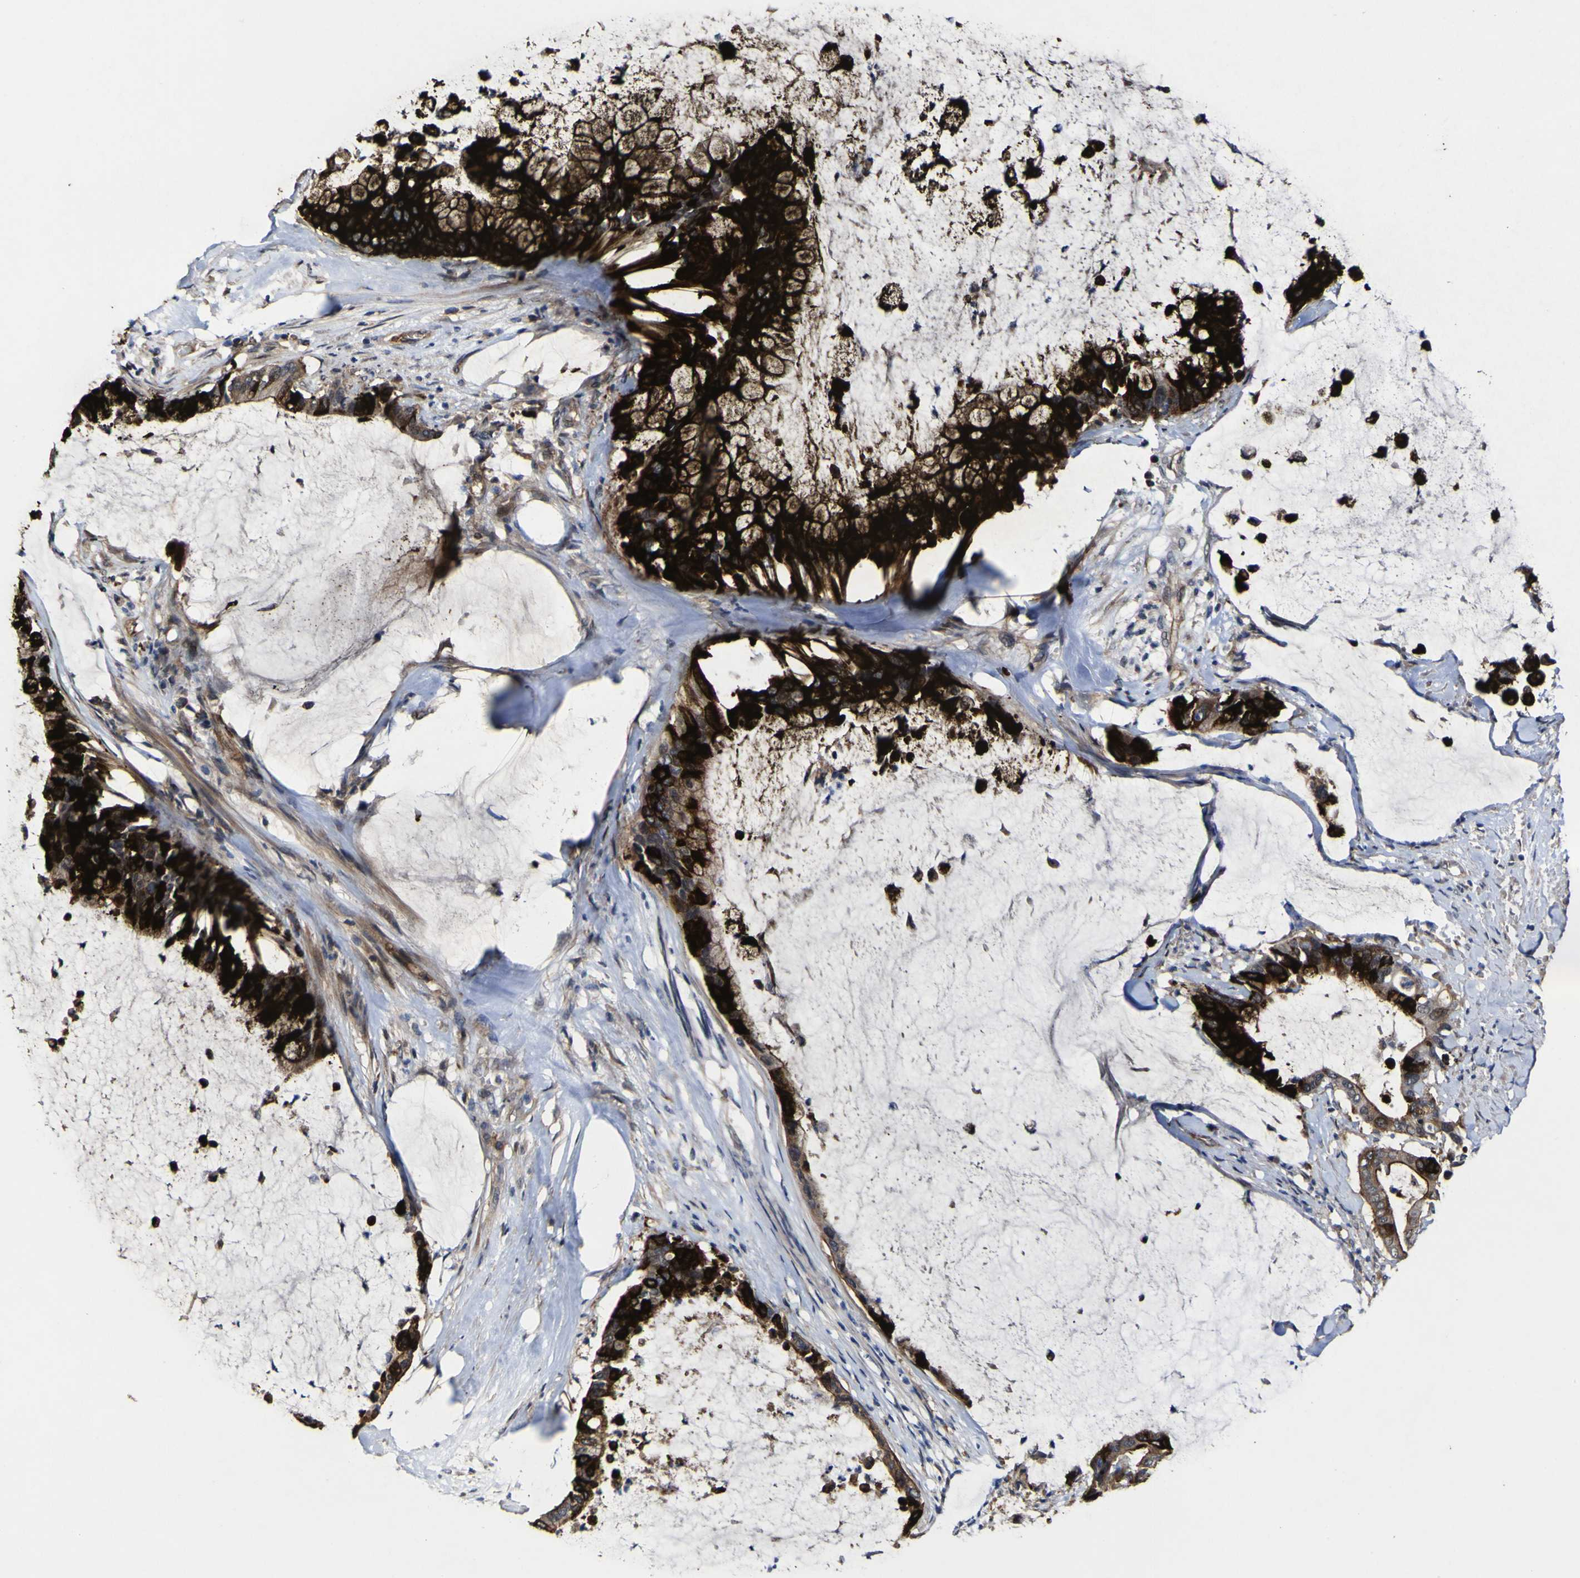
{"staining": {"intensity": "strong", "quantity": ">75%", "location": "cytoplasmic/membranous"}, "tissue": "pancreatic cancer", "cell_type": "Tumor cells", "image_type": "cancer", "snomed": [{"axis": "morphology", "description": "Adenocarcinoma, NOS"}, {"axis": "topography", "description": "Pancreas"}], "caption": "DAB immunohistochemical staining of pancreatic adenocarcinoma displays strong cytoplasmic/membranous protein staining in approximately >75% of tumor cells.", "gene": "CCL2", "patient": {"sex": "male", "age": 41}}